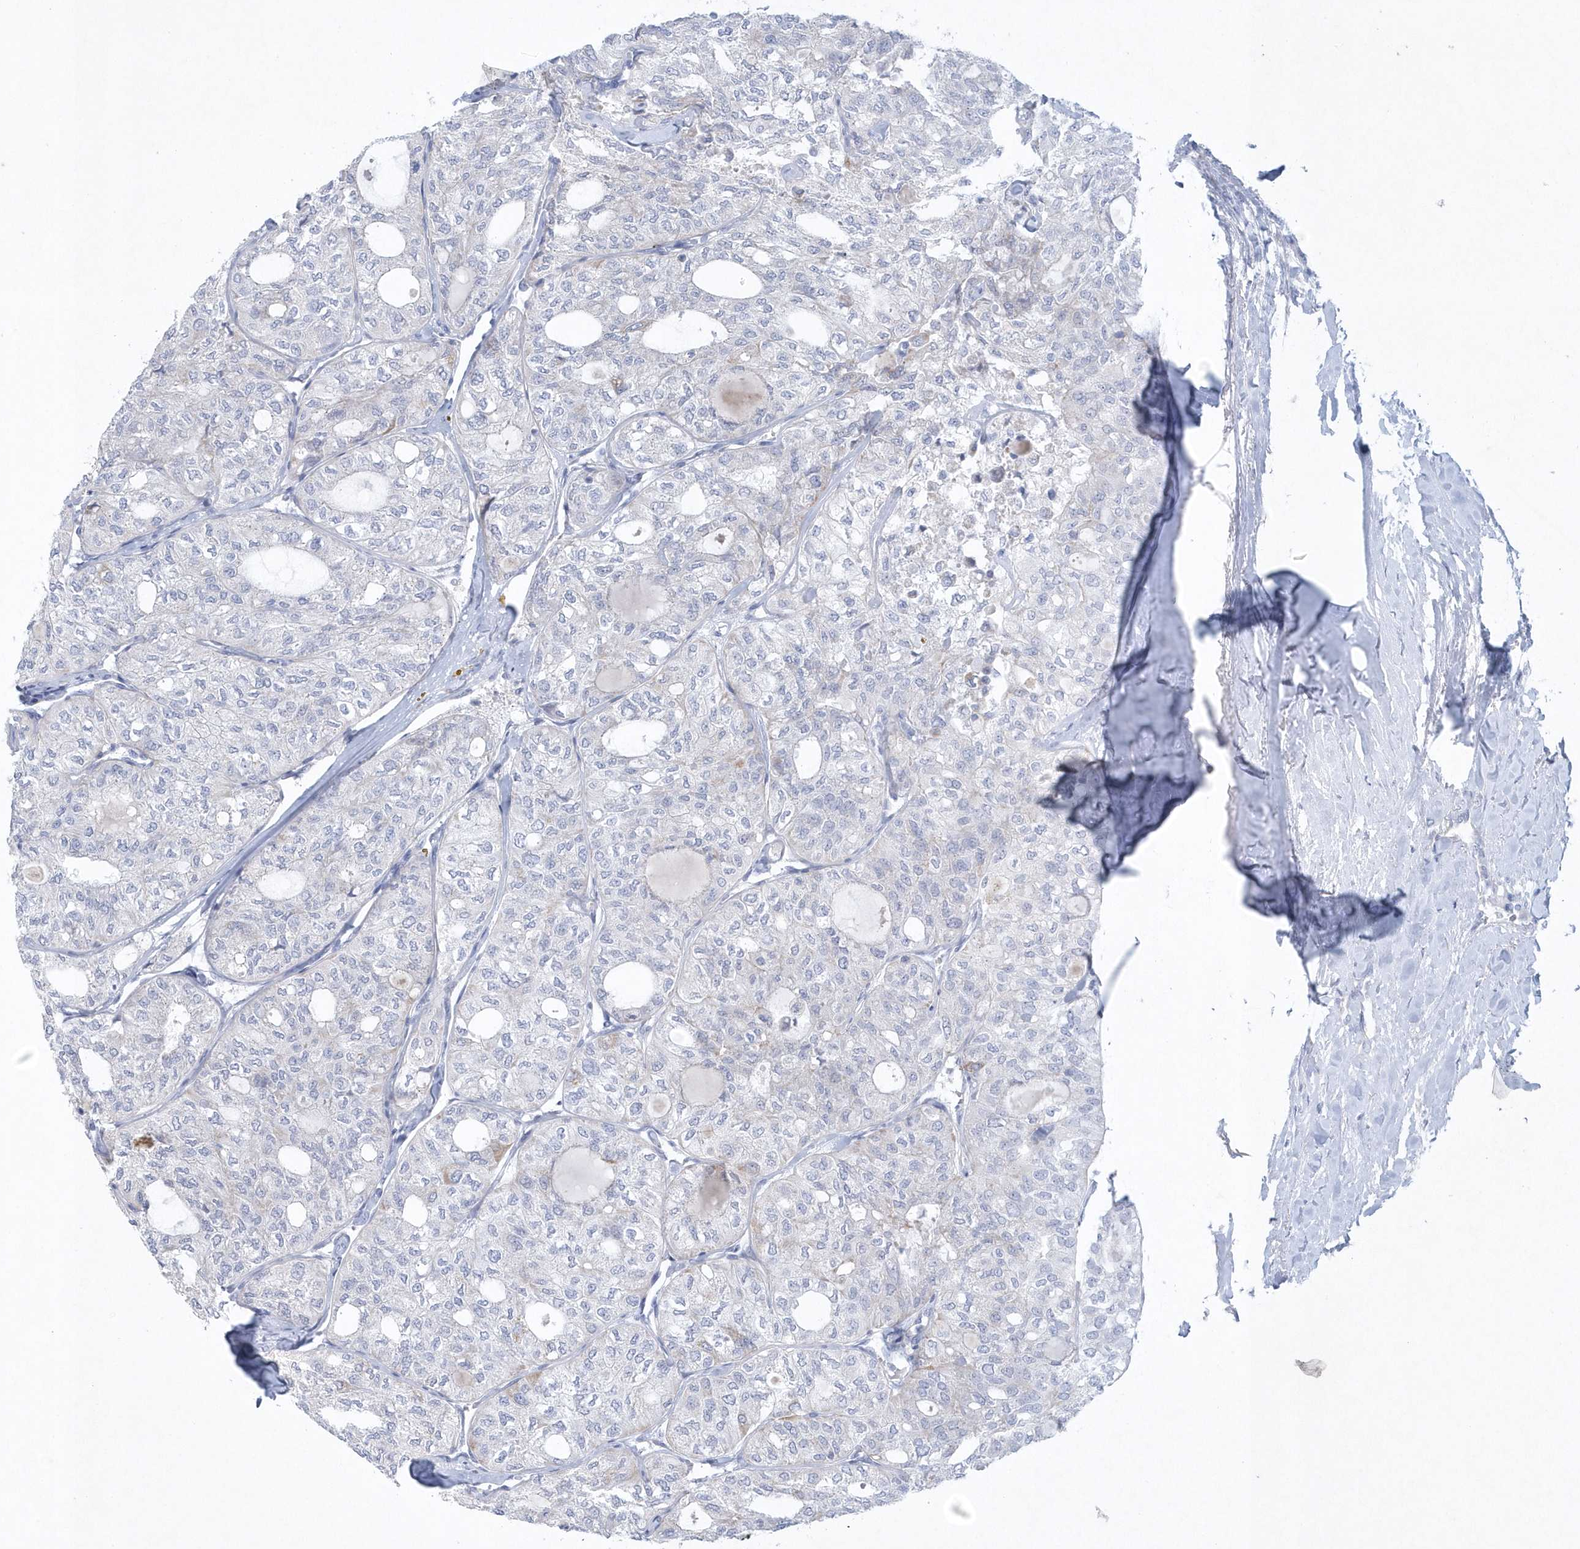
{"staining": {"intensity": "negative", "quantity": "none", "location": "none"}, "tissue": "thyroid cancer", "cell_type": "Tumor cells", "image_type": "cancer", "snomed": [{"axis": "morphology", "description": "Follicular adenoma carcinoma, NOS"}, {"axis": "topography", "description": "Thyroid gland"}], "caption": "Follicular adenoma carcinoma (thyroid) was stained to show a protein in brown. There is no significant positivity in tumor cells.", "gene": "NIPAL1", "patient": {"sex": "male", "age": 75}}